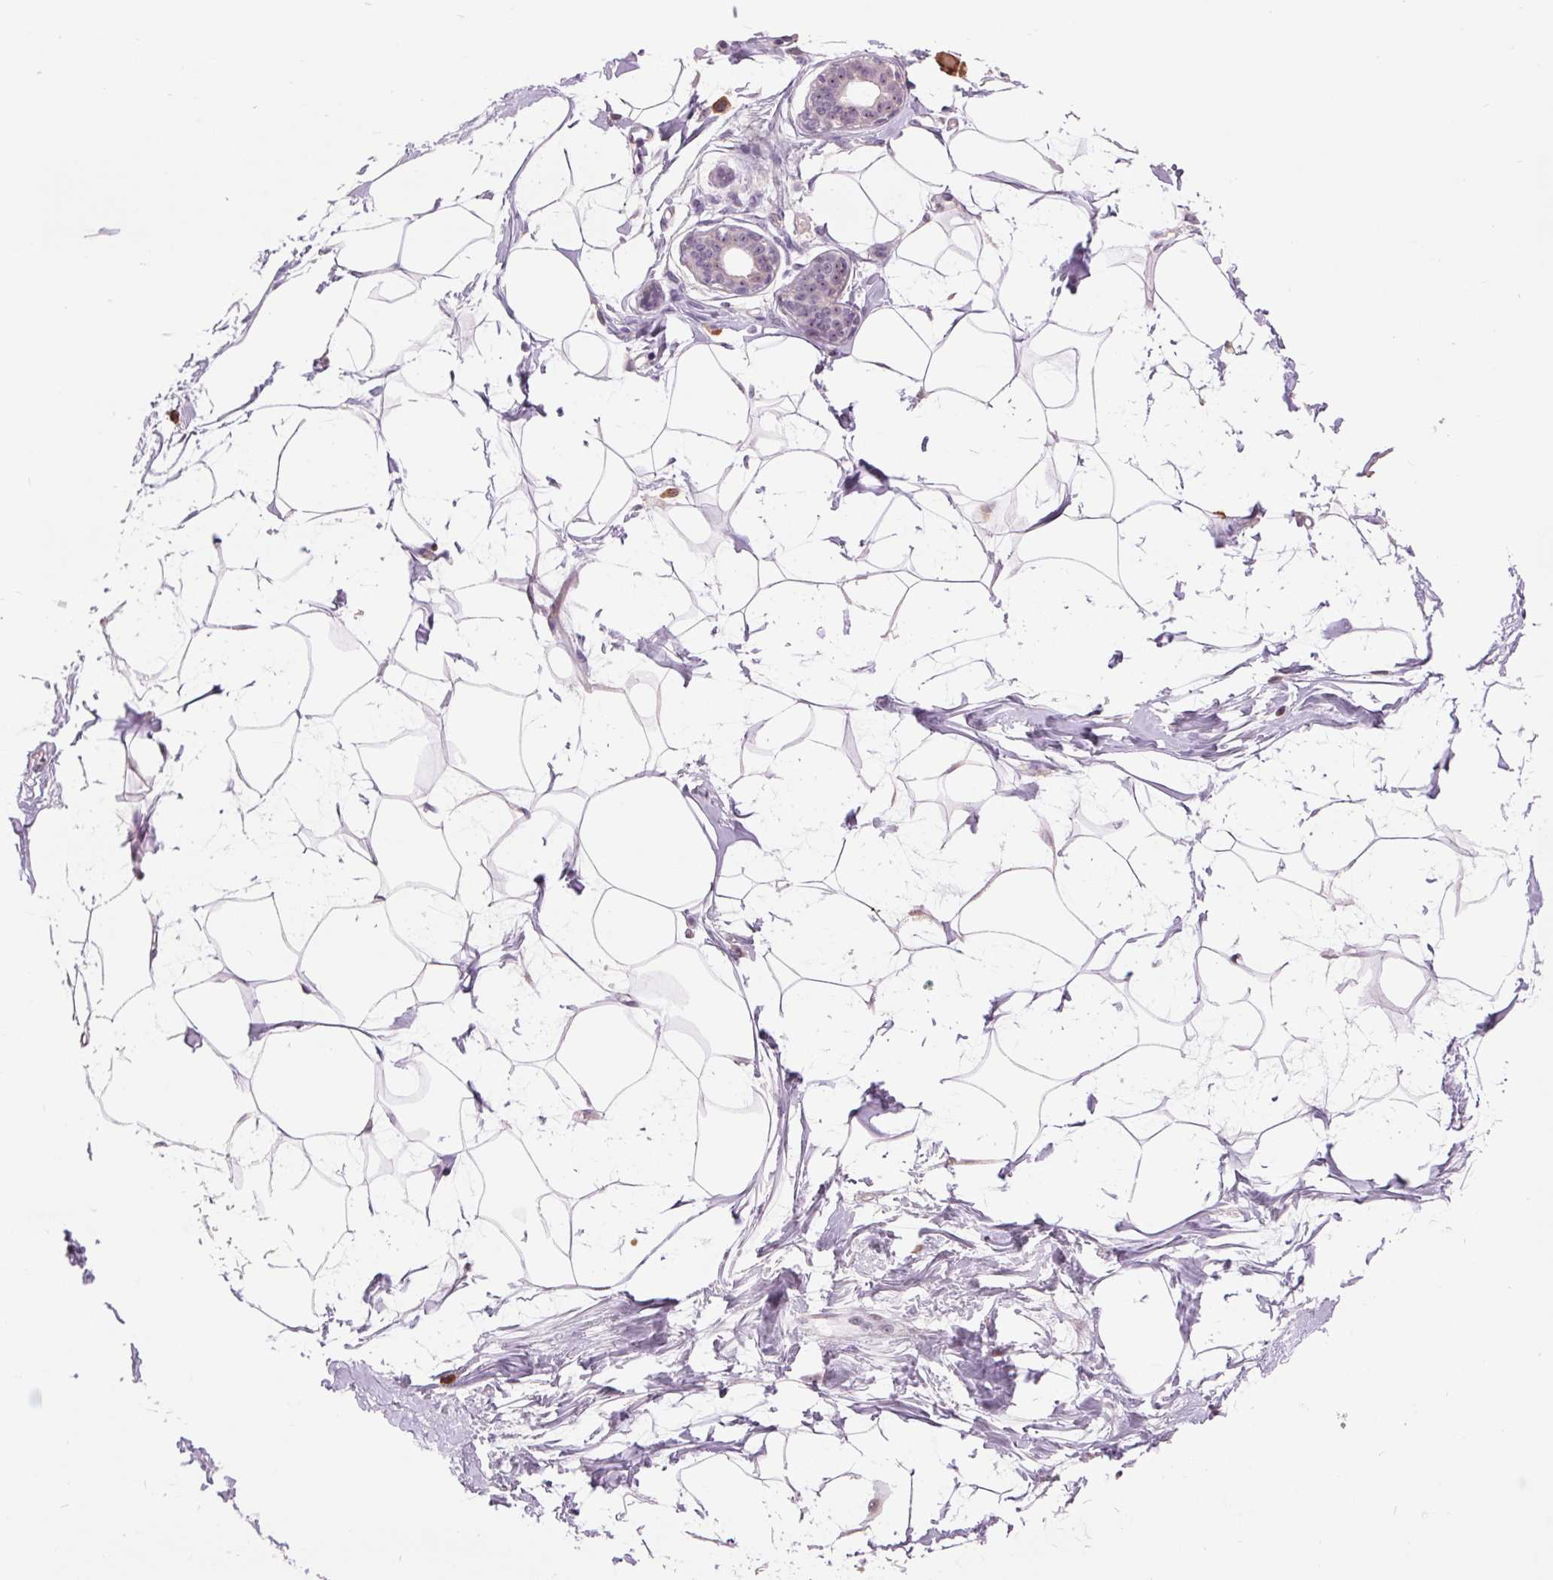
{"staining": {"intensity": "negative", "quantity": "none", "location": "none"}, "tissue": "breast", "cell_type": "Adipocytes", "image_type": "normal", "snomed": [{"axis": "morphology", "description": "Normal tissue, NOS"}, {"axis": "topography", "description": "Breast"}], "caption": "Human breast stained for a protein using IHC demonstrates no staining in adipocytes.", "gene": "RANBP3L", "patient": {"sex": "female", "age": 45}}